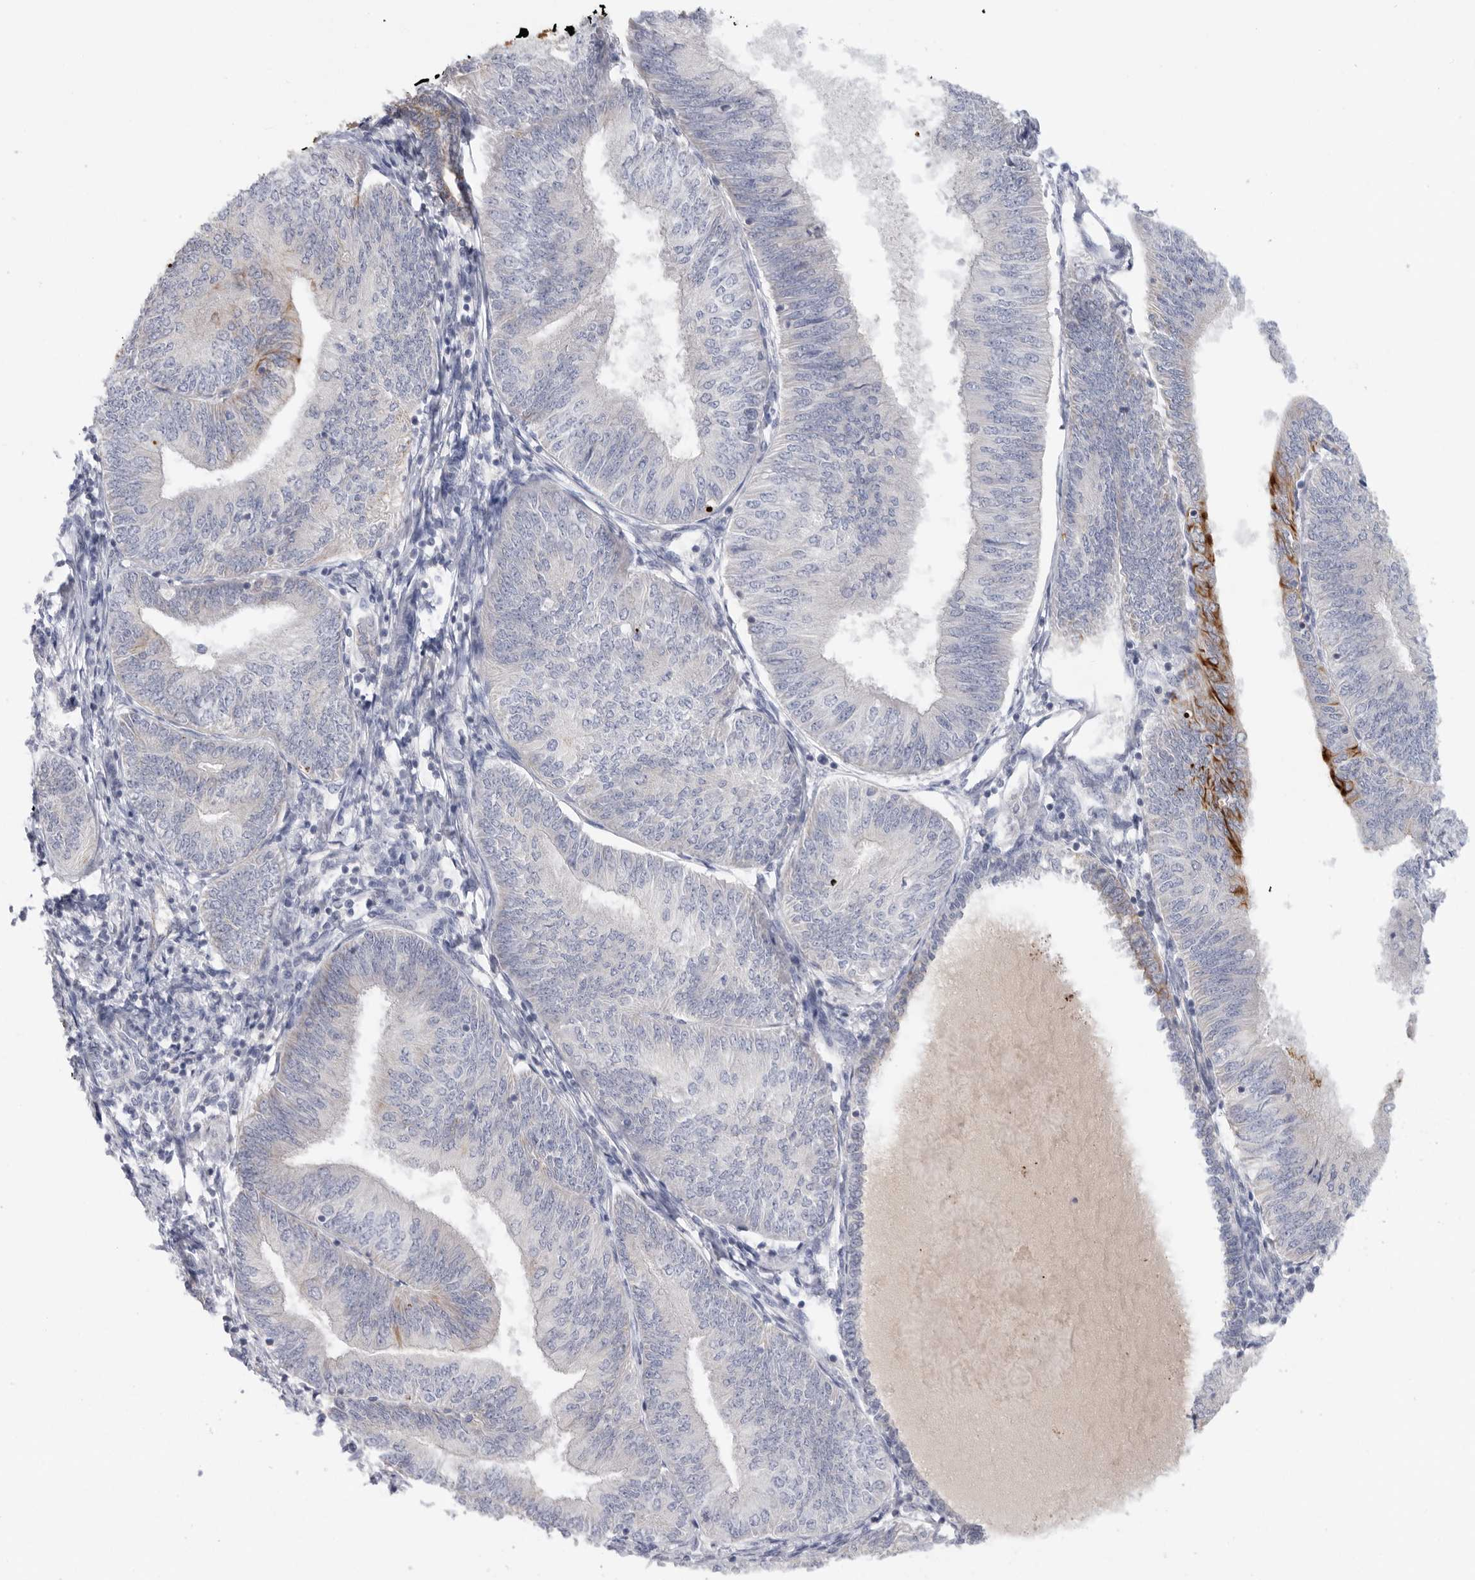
{"staining": {"intensity": "moderate", "quantity": "<25%", "location": "cytoplasmic/membranous"}, "tissue": "endometrial cancer", "cell_type": "Tumor cells", "image_type": "cancer", "snomed": [{"axis": "morphology", "description": "Adenocarcinoma, NOS"}, {"axis": "topography", "description": "Endometrium"}], "caption": "Human endometrial adenocarcinoma stained with a brown dye displays moderate cytoplasmic/membranous positive positivity in about <25% of tumor cells.", "gene": "MTFR1L", "patient": {"sex": "female", "age": 58}}